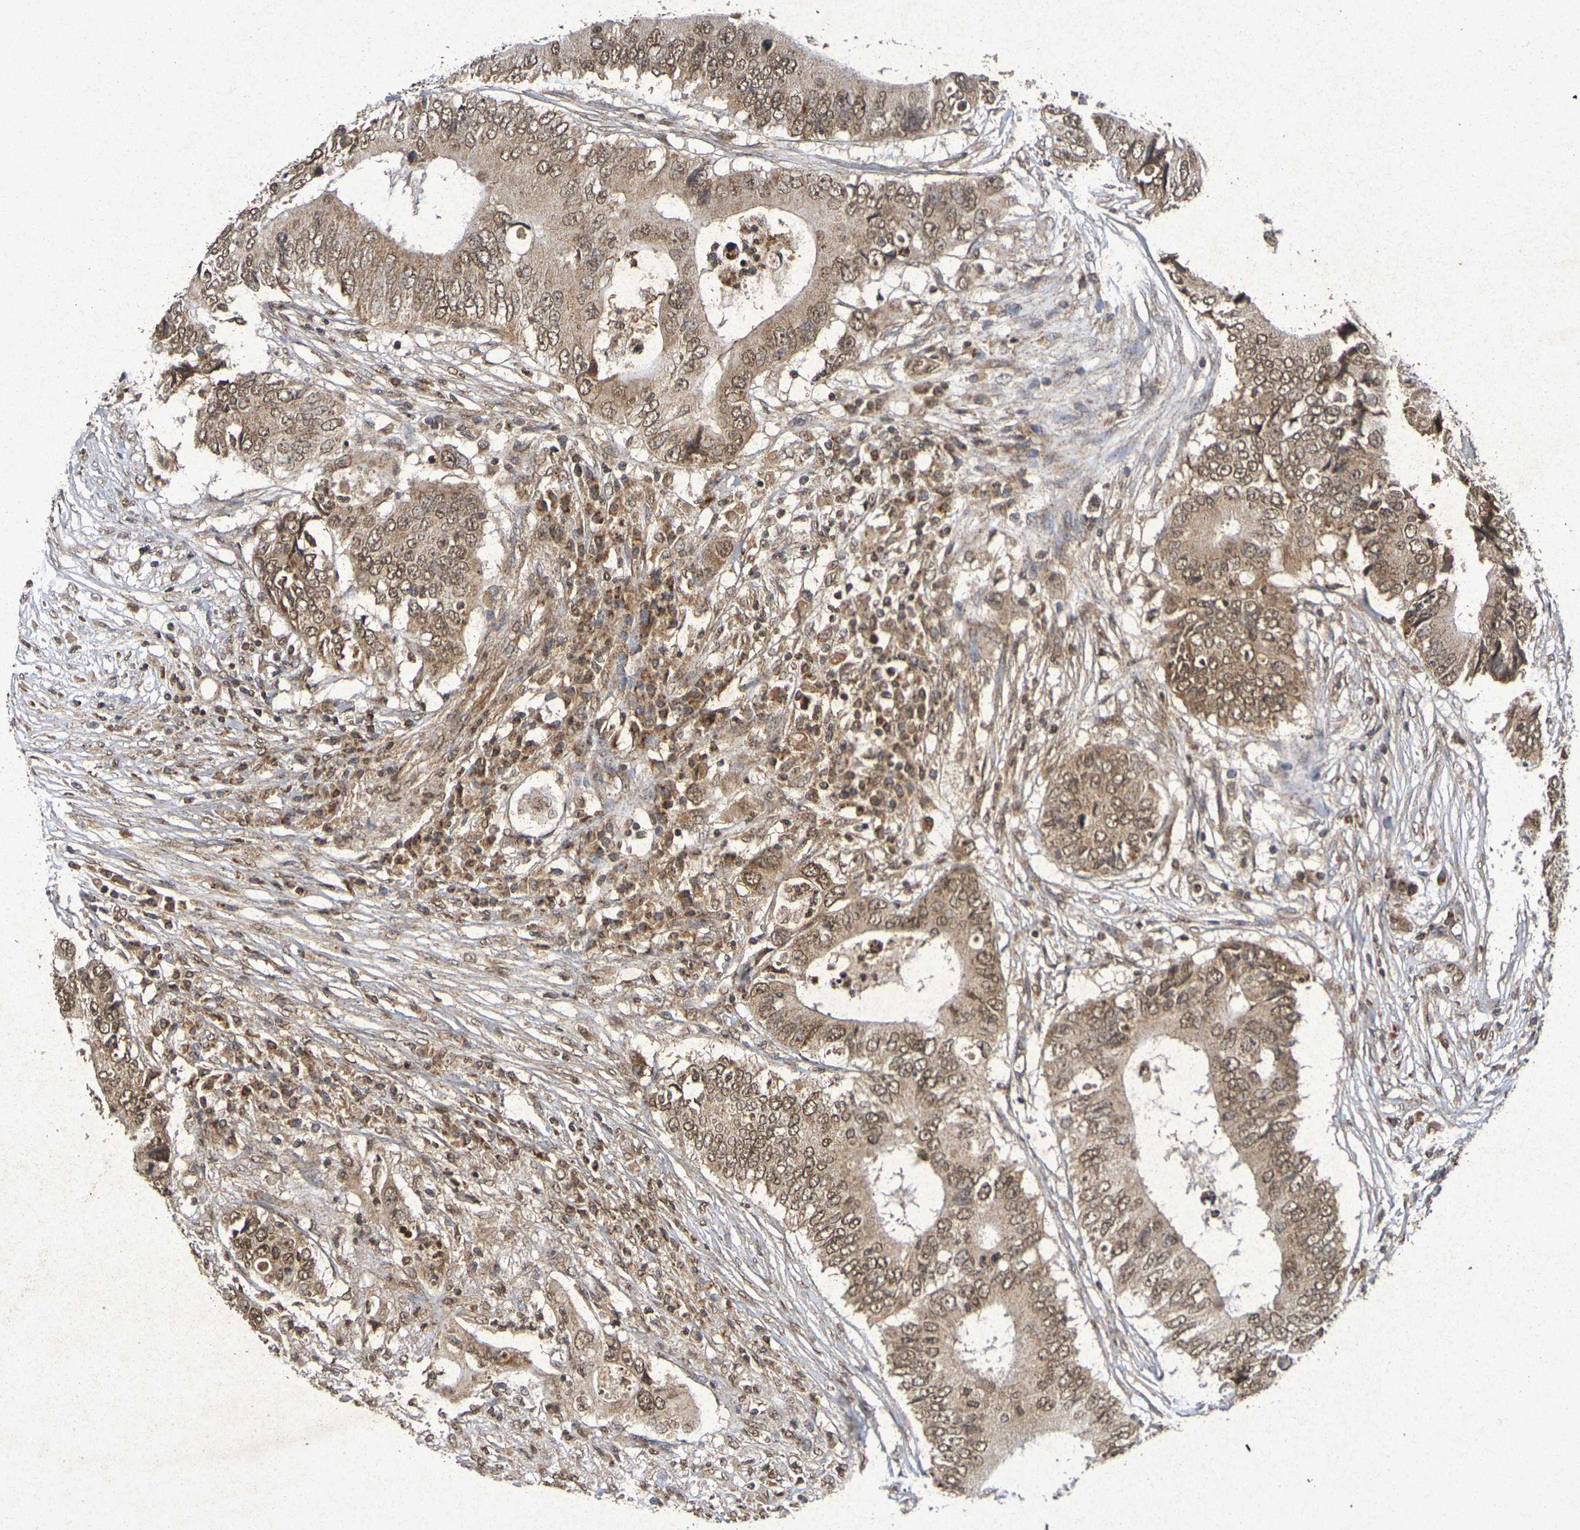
{"staining": {"intensity": "moderate", "quantity": ">75%", "location": "cytoplasmic/membranous,nuclear"}, "tissue": "colorectal cancer", "cell_type": "Tumor cells", "image_type": "cancer", "snomed": [{"axis": "morphology", "description": "Adenocarcinoma, NOS"}, {"axis": "topography", "description": "Colon"}], "caption": "A photomicrograph of human colorectal cancer stained for a protein reveals moderate cytoplasmic/membranous and nuclear brown staining in tumor cells. (IHC, brightfield microscopy, high magnification).", "gene": "GUCY1A2", "patient": {"sex": "male", "age": 71}}